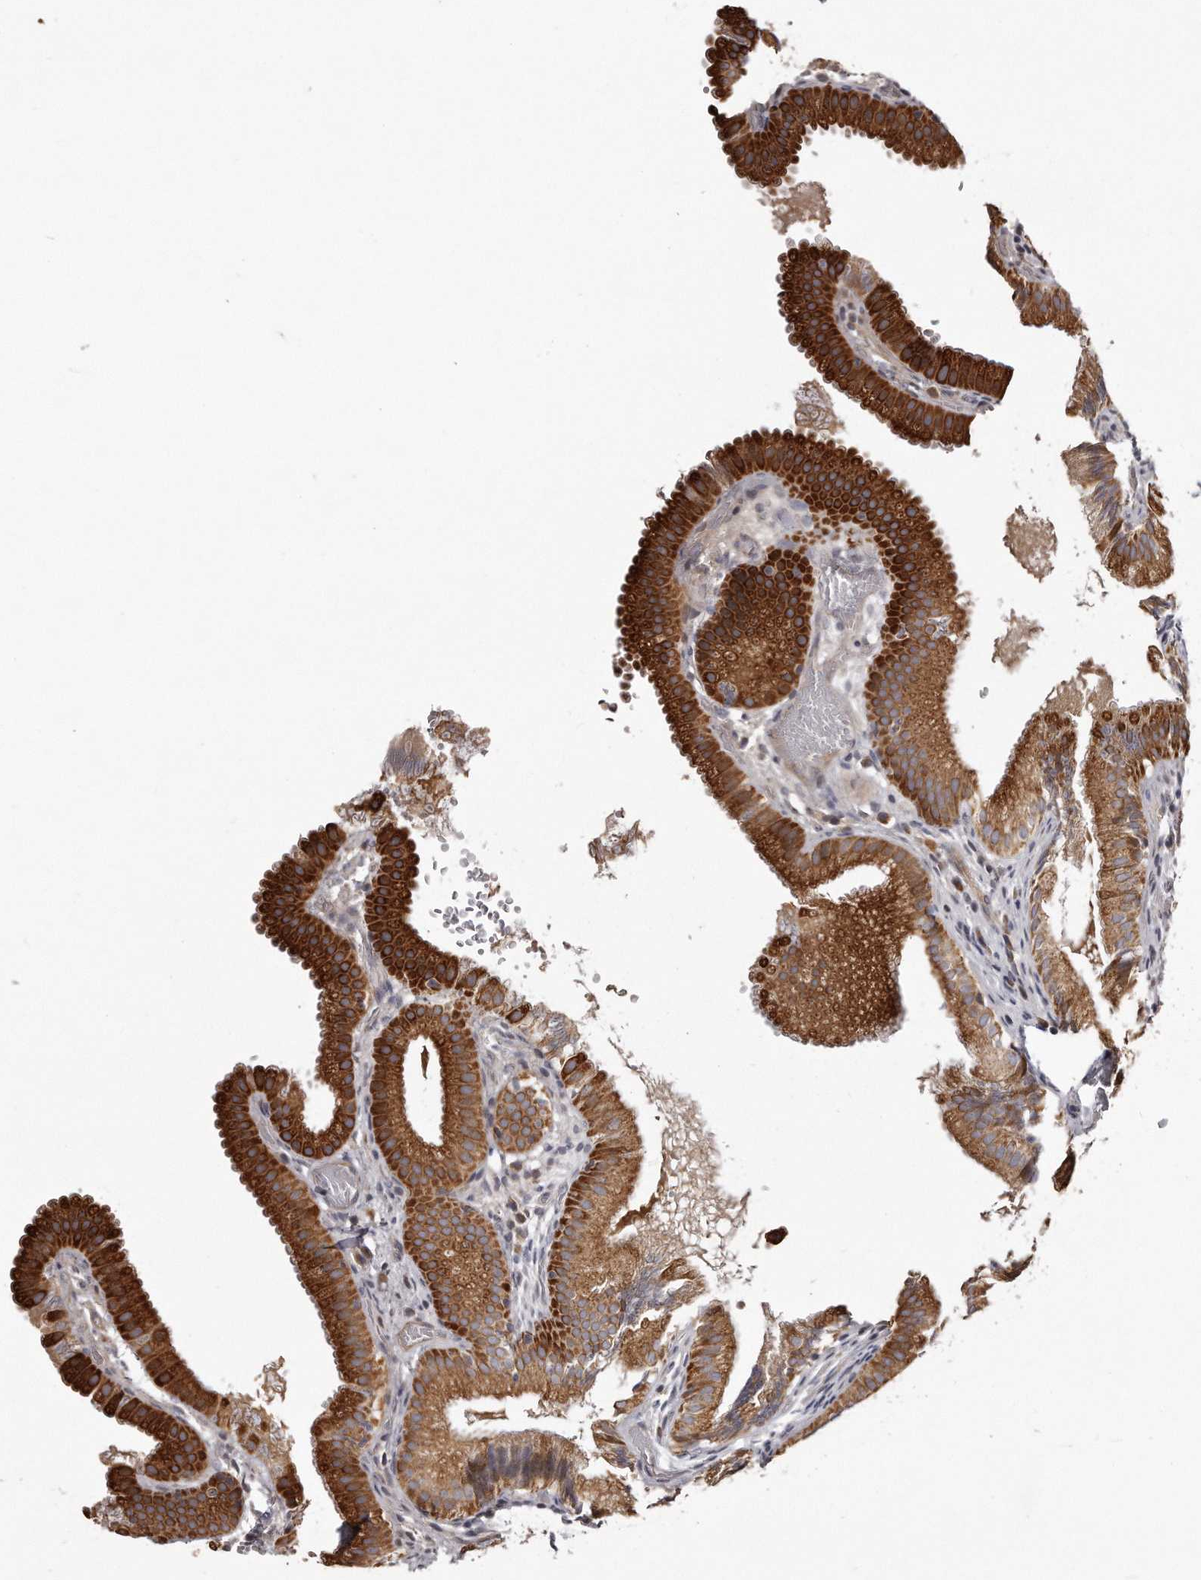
{"staining": {"intensity": "strong", "quantity": ">75%", "location": "cytoplasmic/membranous"}, "tissue": "gallbladder", "cell_type": "Glandular cells", "image_type": "normal", "snomed": [{"axis": "morphology", "description": "Normal tissue, NOS"}, {"axis": "topography", "description": "Gallbladder"}], "caption": "A histopathology image of gallbladder stained for a protein reveals strong cytoplasmic/membranous brown staining in glandular cells.", "gene": "TRAPPC14", "patient": {"sex": "female", "age": 30}}